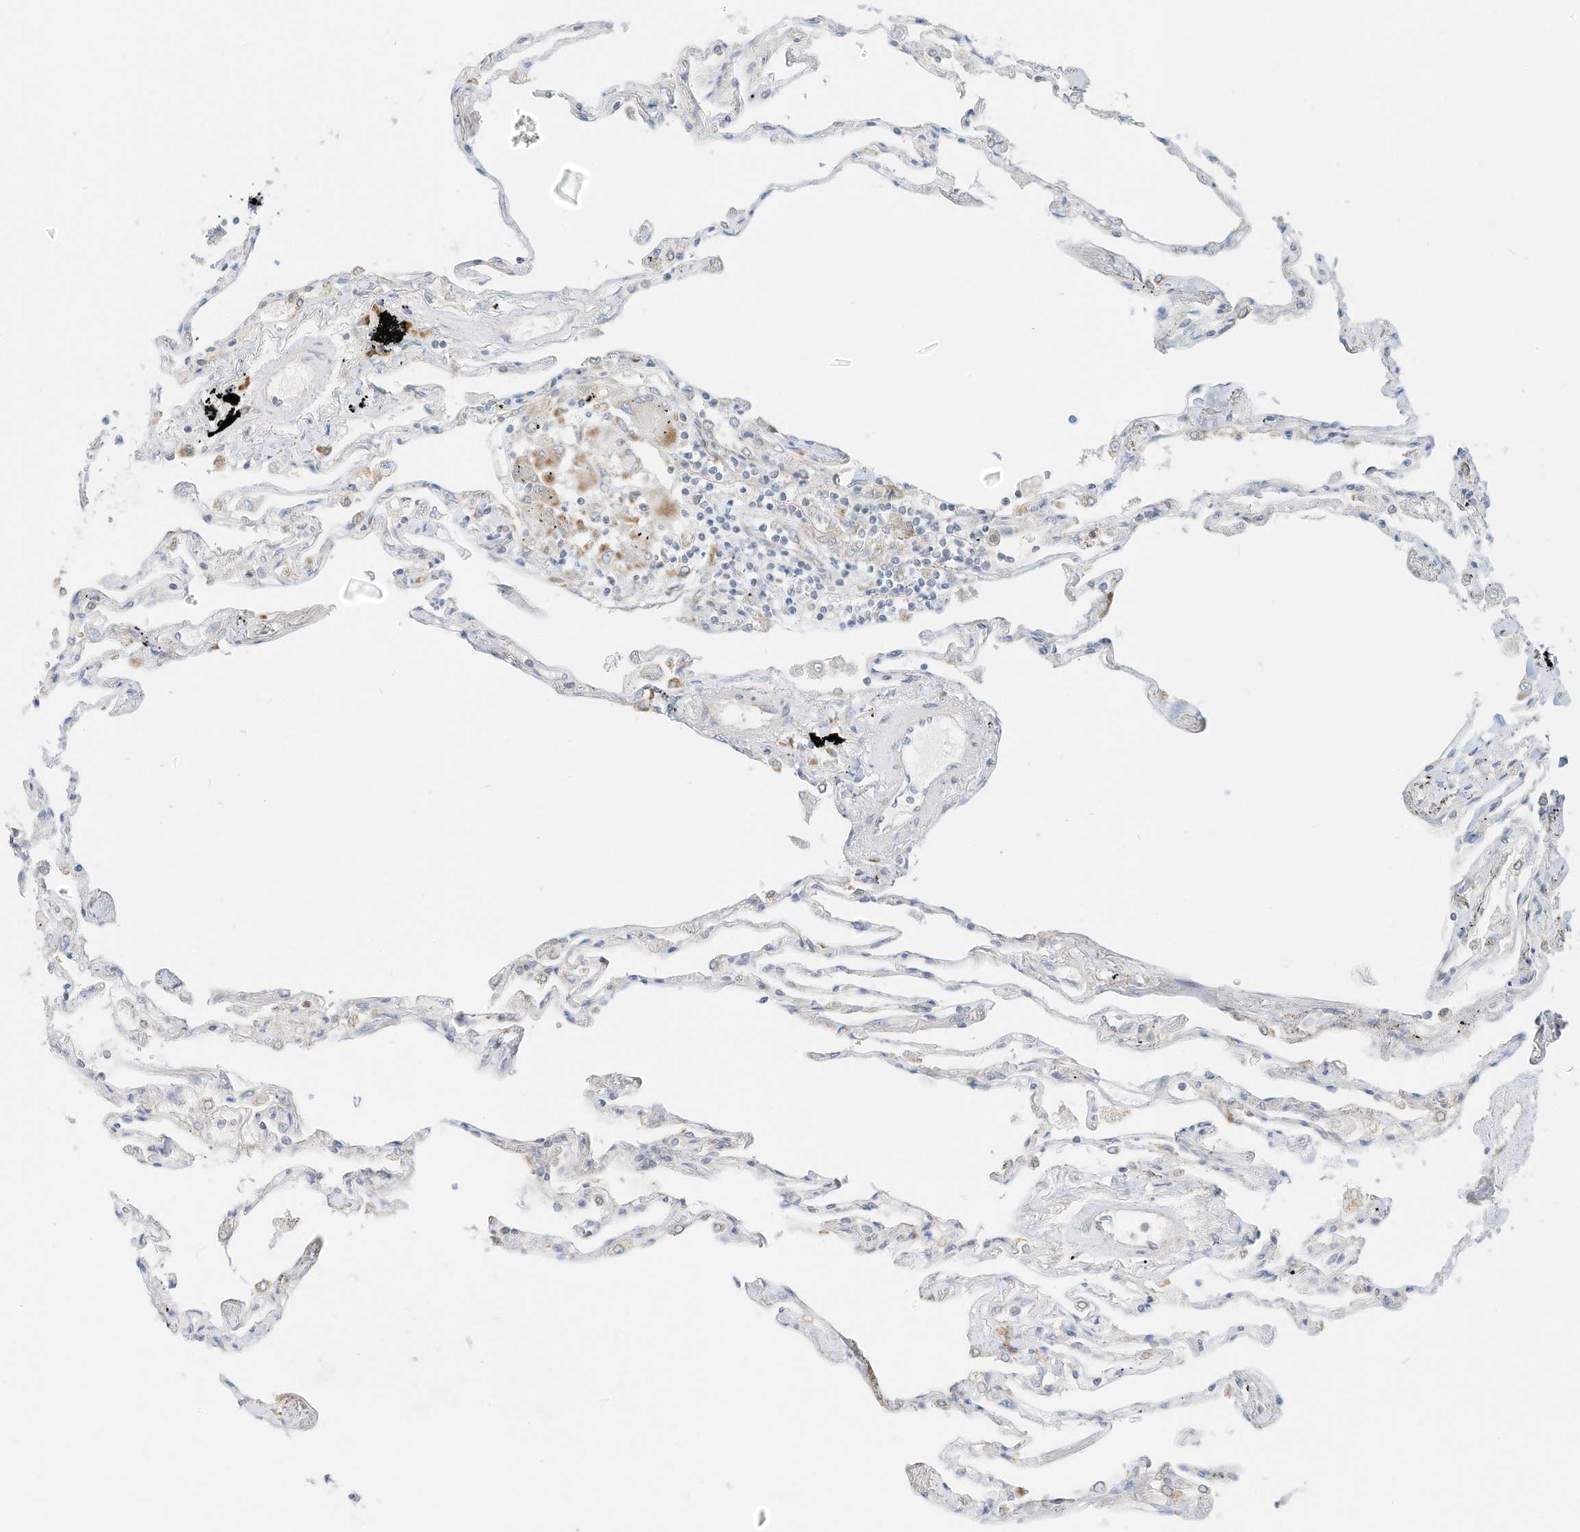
{"staining": {"intensity": "negative", "quantity": "none", "location": "none"}, "tissue": "lung", "cell_type": "Alveolar cells", "image_type": "normal", "snomed": [{"axis": "morphology", "description": "Normal tissue, NOS"}, {"axis": "topography", "description": "Lung"}], "caption": "This image is of normal lung stained with immunohistochemistry (IHC) to label a protein in brown with the nuclei are counter-stained blue. There is no expression in alveolar cells.", "gene": "STT3A", "patient": {"sex": "female", "age": 67}}